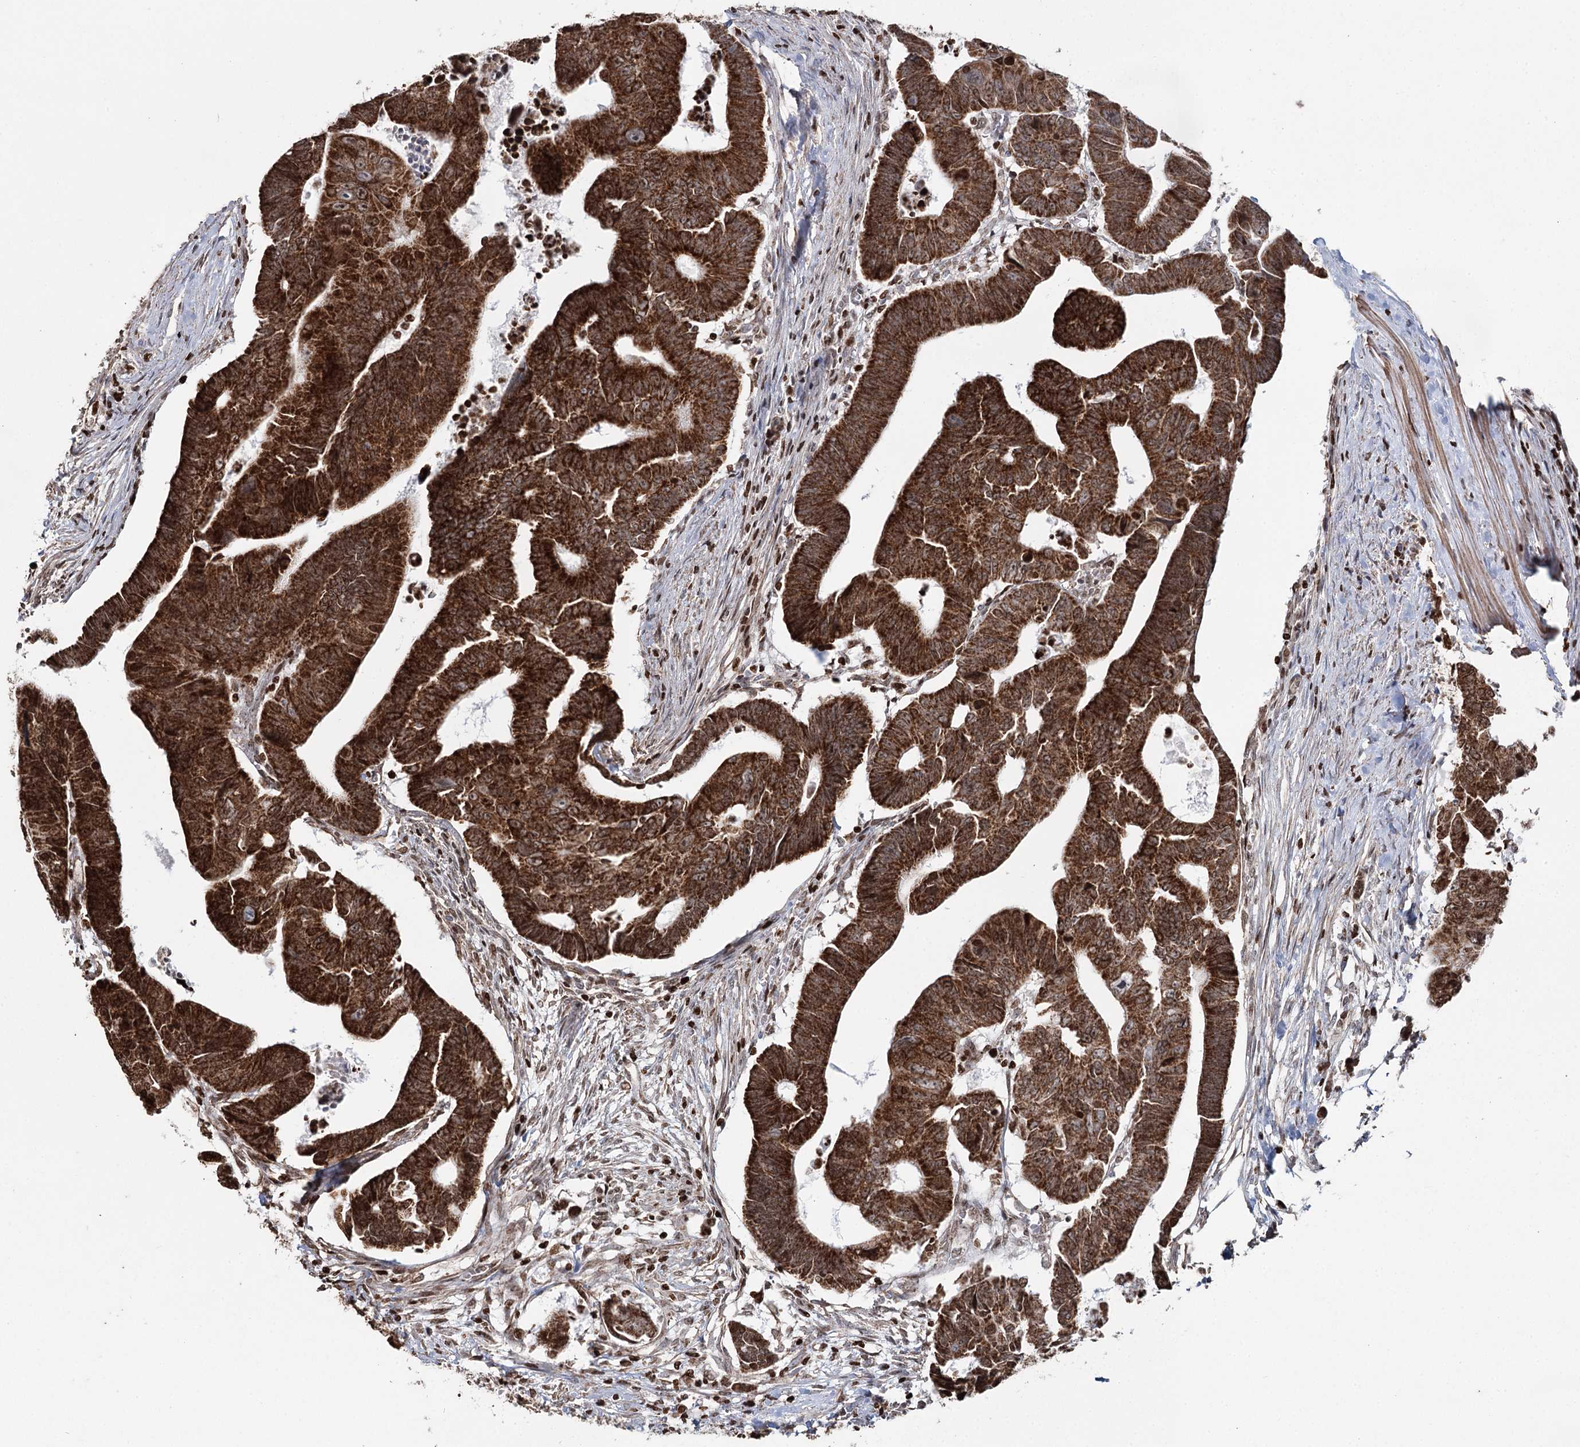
{"staining": {"intensity": "strong", "quantity": ">75%", "location": "cytoplasmic/membranous,nuclear"}, "tissue": "colorectal cancer", "cell_type": "Tumor cells", "image_type": "cancer", "snomed": [{"axis": "morphology", "description": "Adenocarcinoma, NOS"}, {"axis": "topography", "description": "Rectum"}], "caption": "Protein expression analysis of human colorectal cancer reveals strong cytoplasmic/membranous and nuclear staining in about >75% of tumor cells.", "gene": "PDHX", "patient": {"sex": "female", "age": 65}}